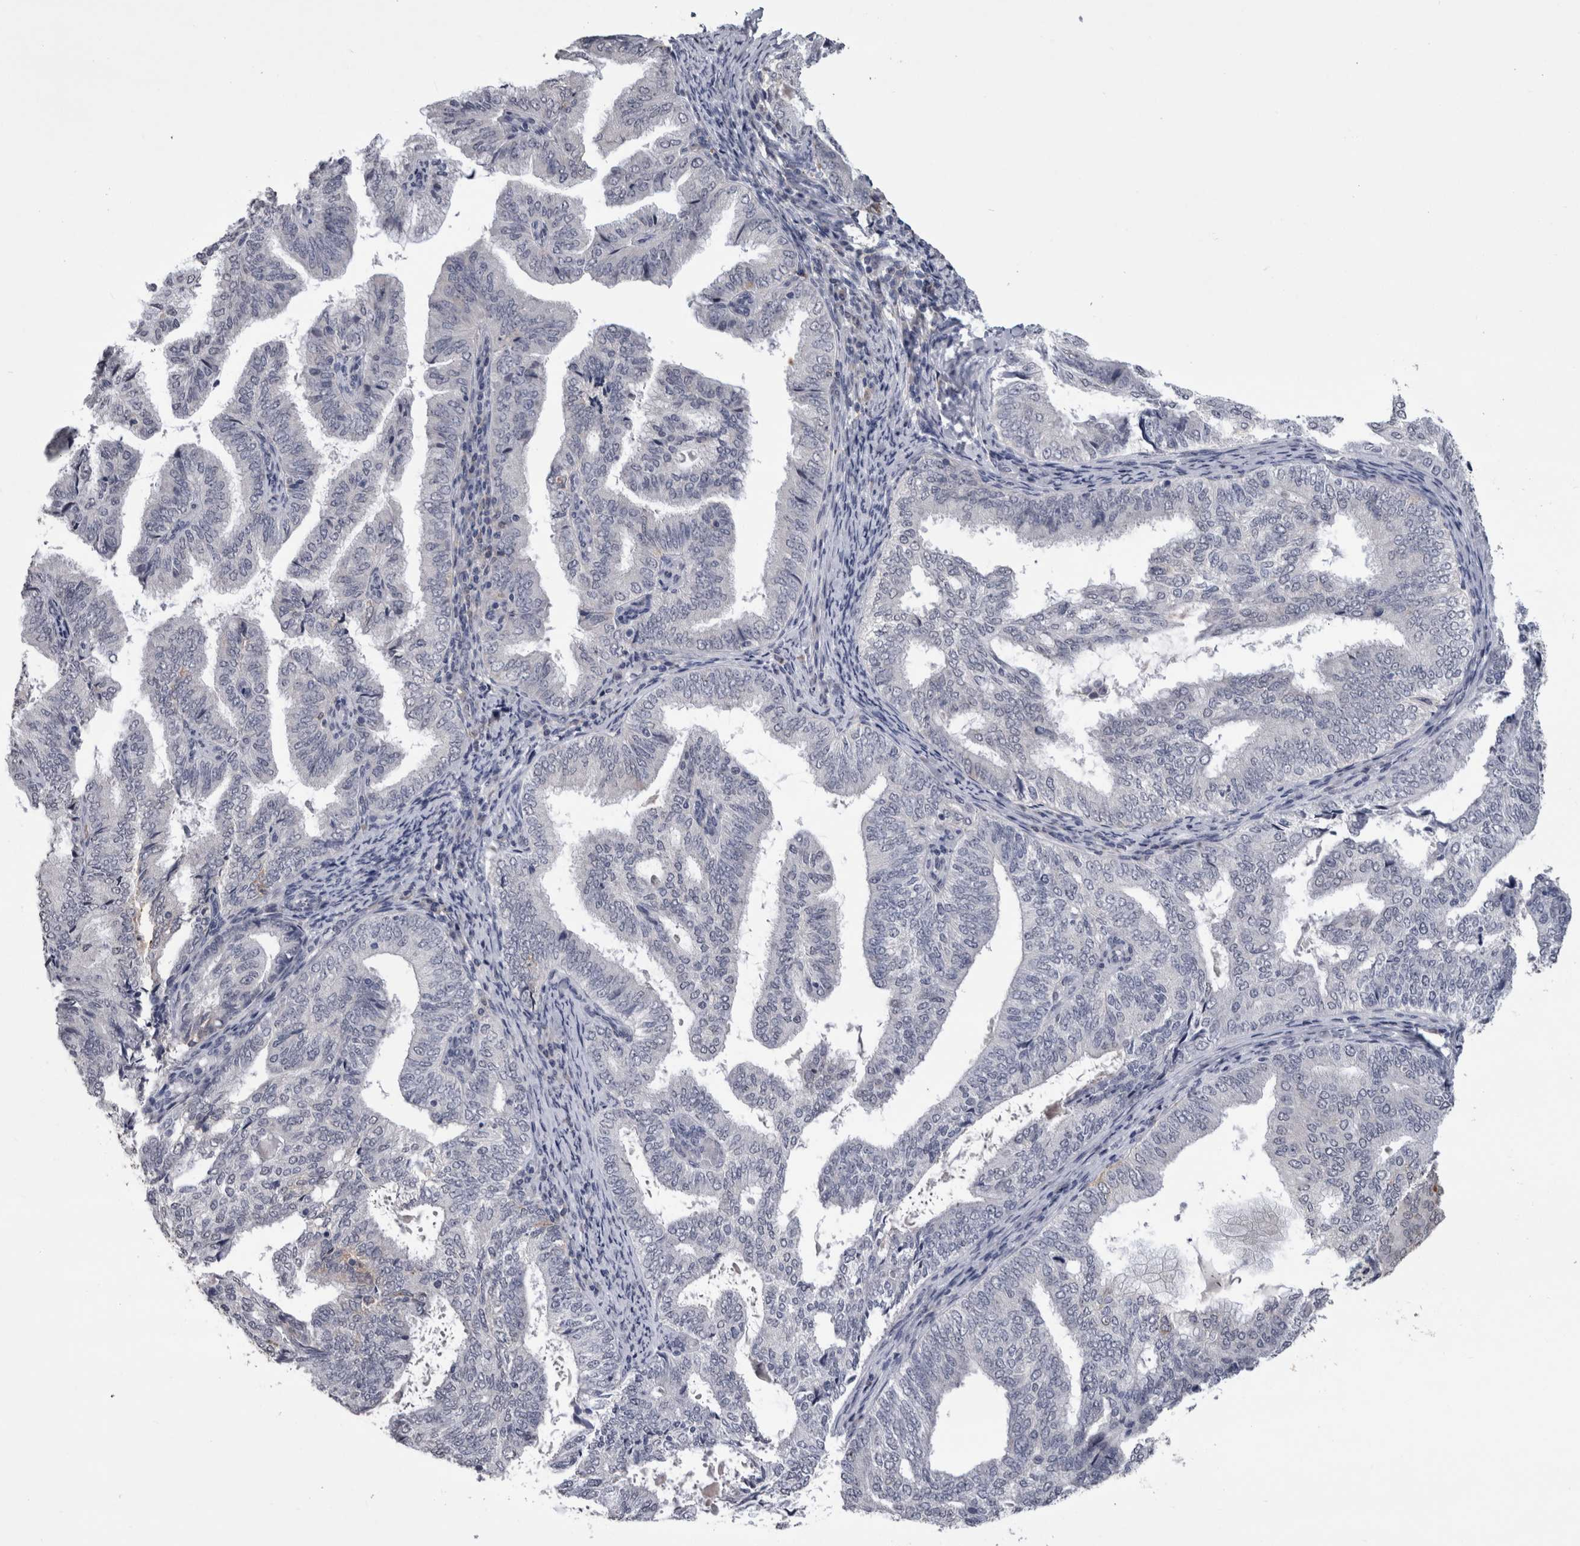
{"staining": {"intensity": "negative", "quantity": "none", "location": "none"}, "tissue": "endometrial cancer", "cell_type": "Tumor cells", "image_type": "cancer", "snomed": [{"axis": "morphology", "description": "Adenocarcinoma, NOS"}, {"axis": "topography", "description": "Endometrium"}], "caption": "High power microscopy micrograph of an immunohistochemistry (IHC) photomicrograph of endometrial cancer (adenocarcinoma), revealing no significant expression in tumor cells.", "gene": "PAX5", "patient": {"sex": "female", "age": 58}}